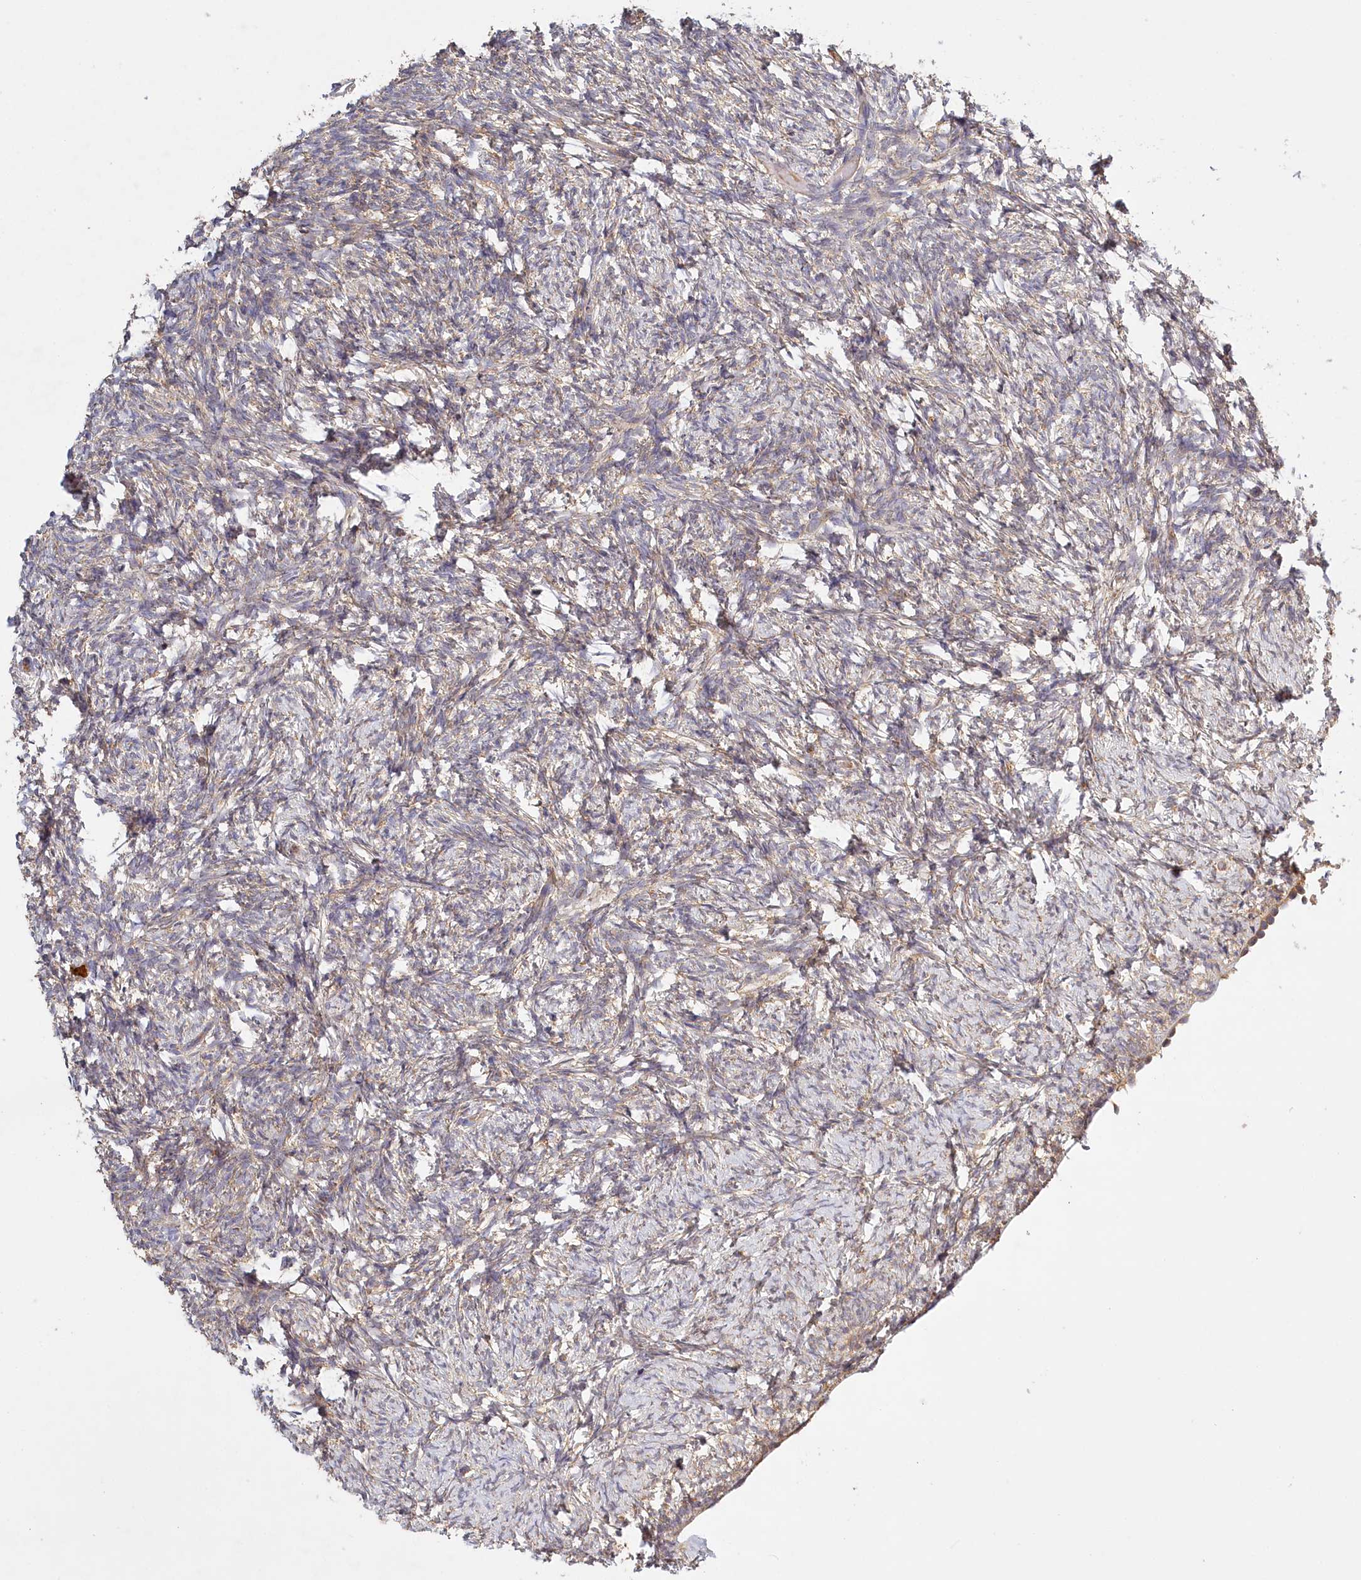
{"staining": {"intensity": "weak", "quantity": ">75%", "location": "cytoplasmic/membranous"}, "tissue": "ovary", "cell_type": "Follicle cells", "image_type": "normal", "snomed": [{"axis": "morphology", "description": "Normal tissue, NOS"}, {"axis": "topography", "description": "Ovary"}], "caption": "Immunohistochemical staining of benign ovary exhibits weak cytoplasmic/membranous protein positivity in about >75% of follicle cells.", "gene": "LSS", "patient": {"sex": "female", "age": 60}}